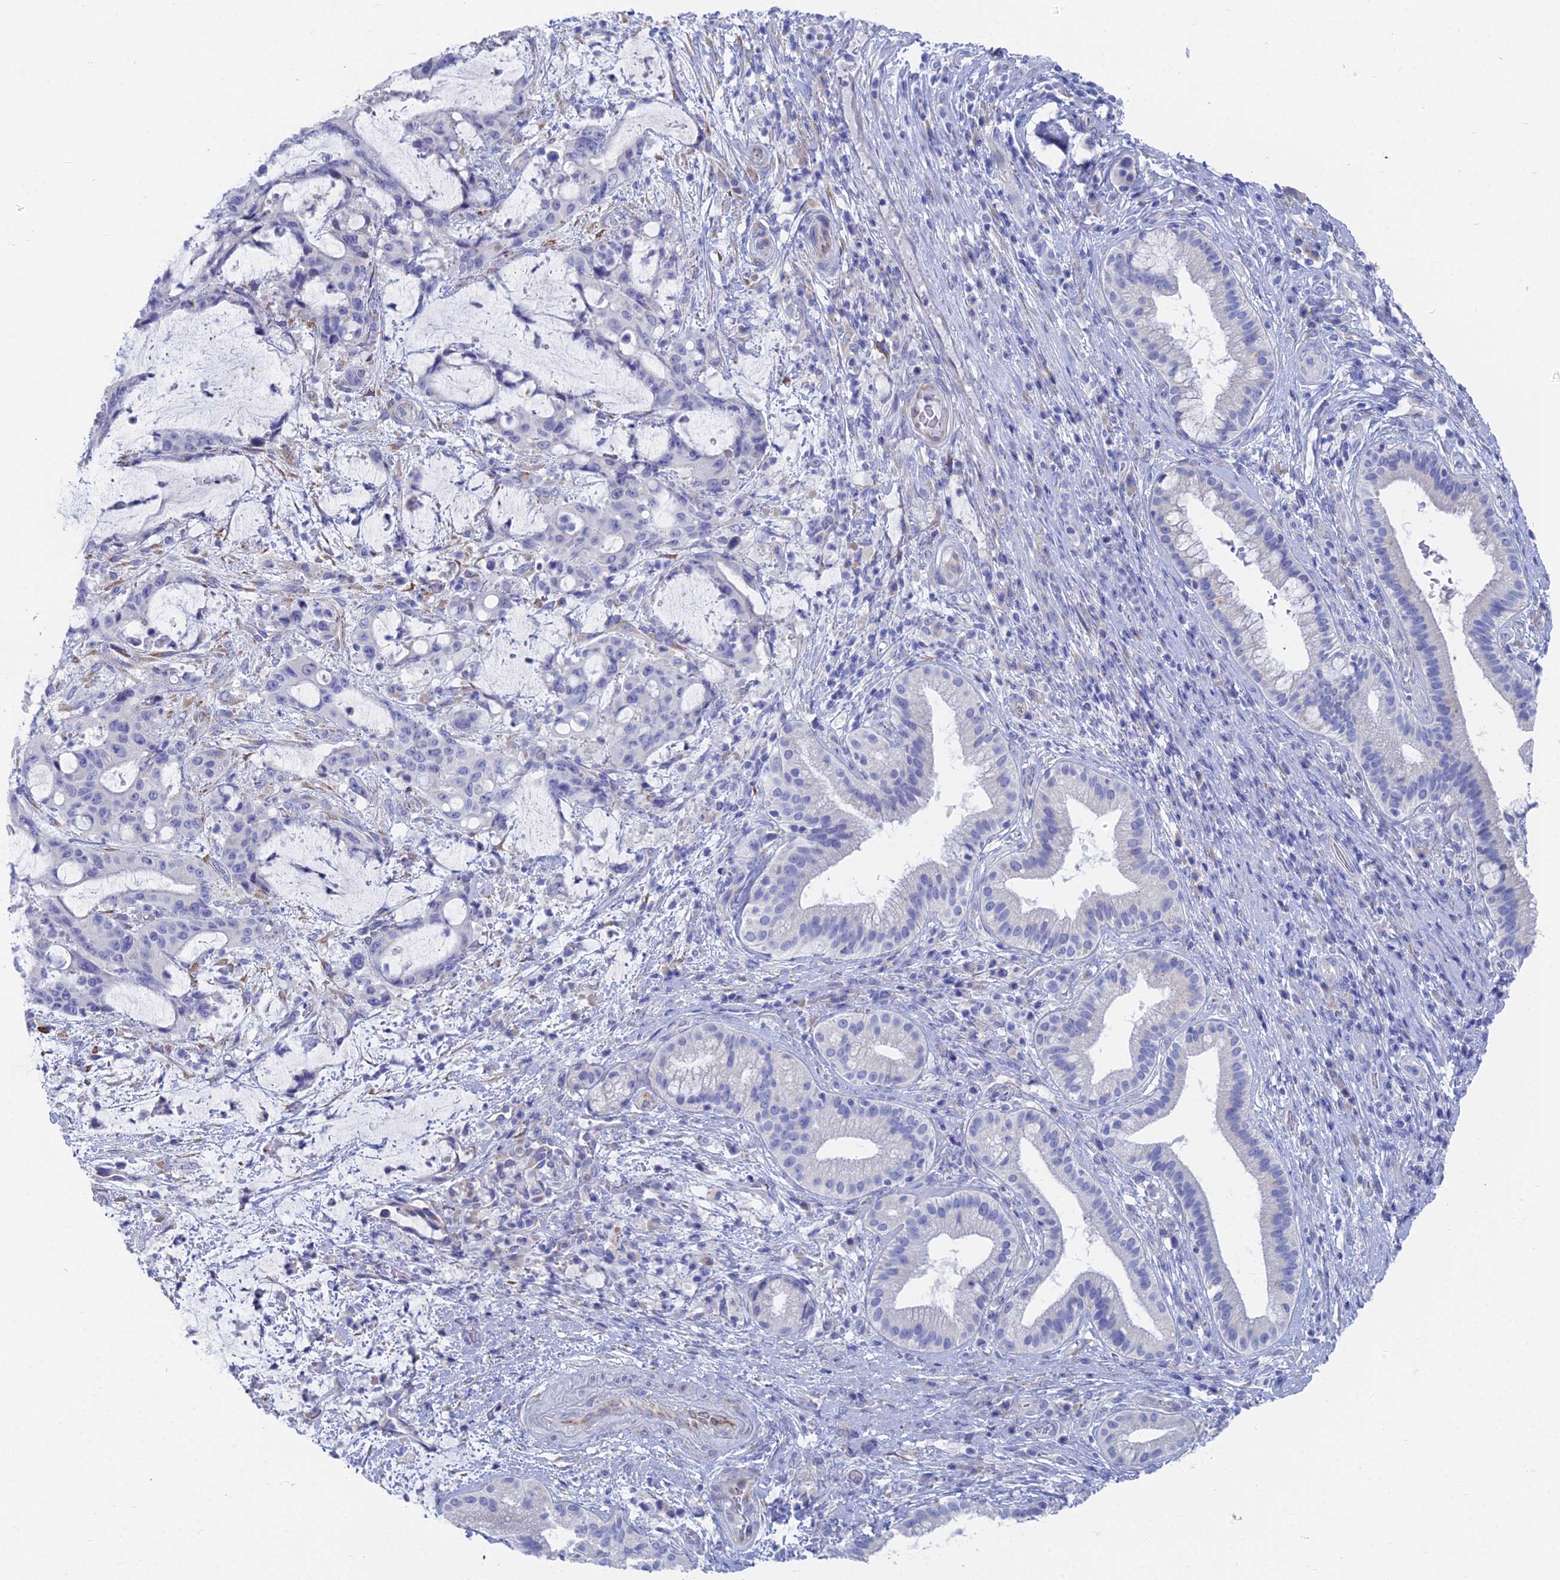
{"staining": {"intensity": "negative", "quantity": "none", "location": "none"}, "tissue": "liver cancer", "cell_type": "Tumor cells", "image_type": "cancer", "snomed": [{"axis": "morphology", "description": "Normal tissue, NOS"}, {"axis": "morphology", "description": "Cholangiocarcinoma"}, {"axis": "topography", "description": "Liver"}, {"axis": "topography", "description": "Peripheral nerve tissue"}], "caption": "Immunohistochemistry (IHC) photomicrograph of neoplastic tissue: human liver cholangiocarcinoma stained with DAB (3,3'-diaminobenzidine) shows no significant protein expression in tumor cells.", "gene": "TNNT3", "patient": {"sex": "female", "age": 73}}